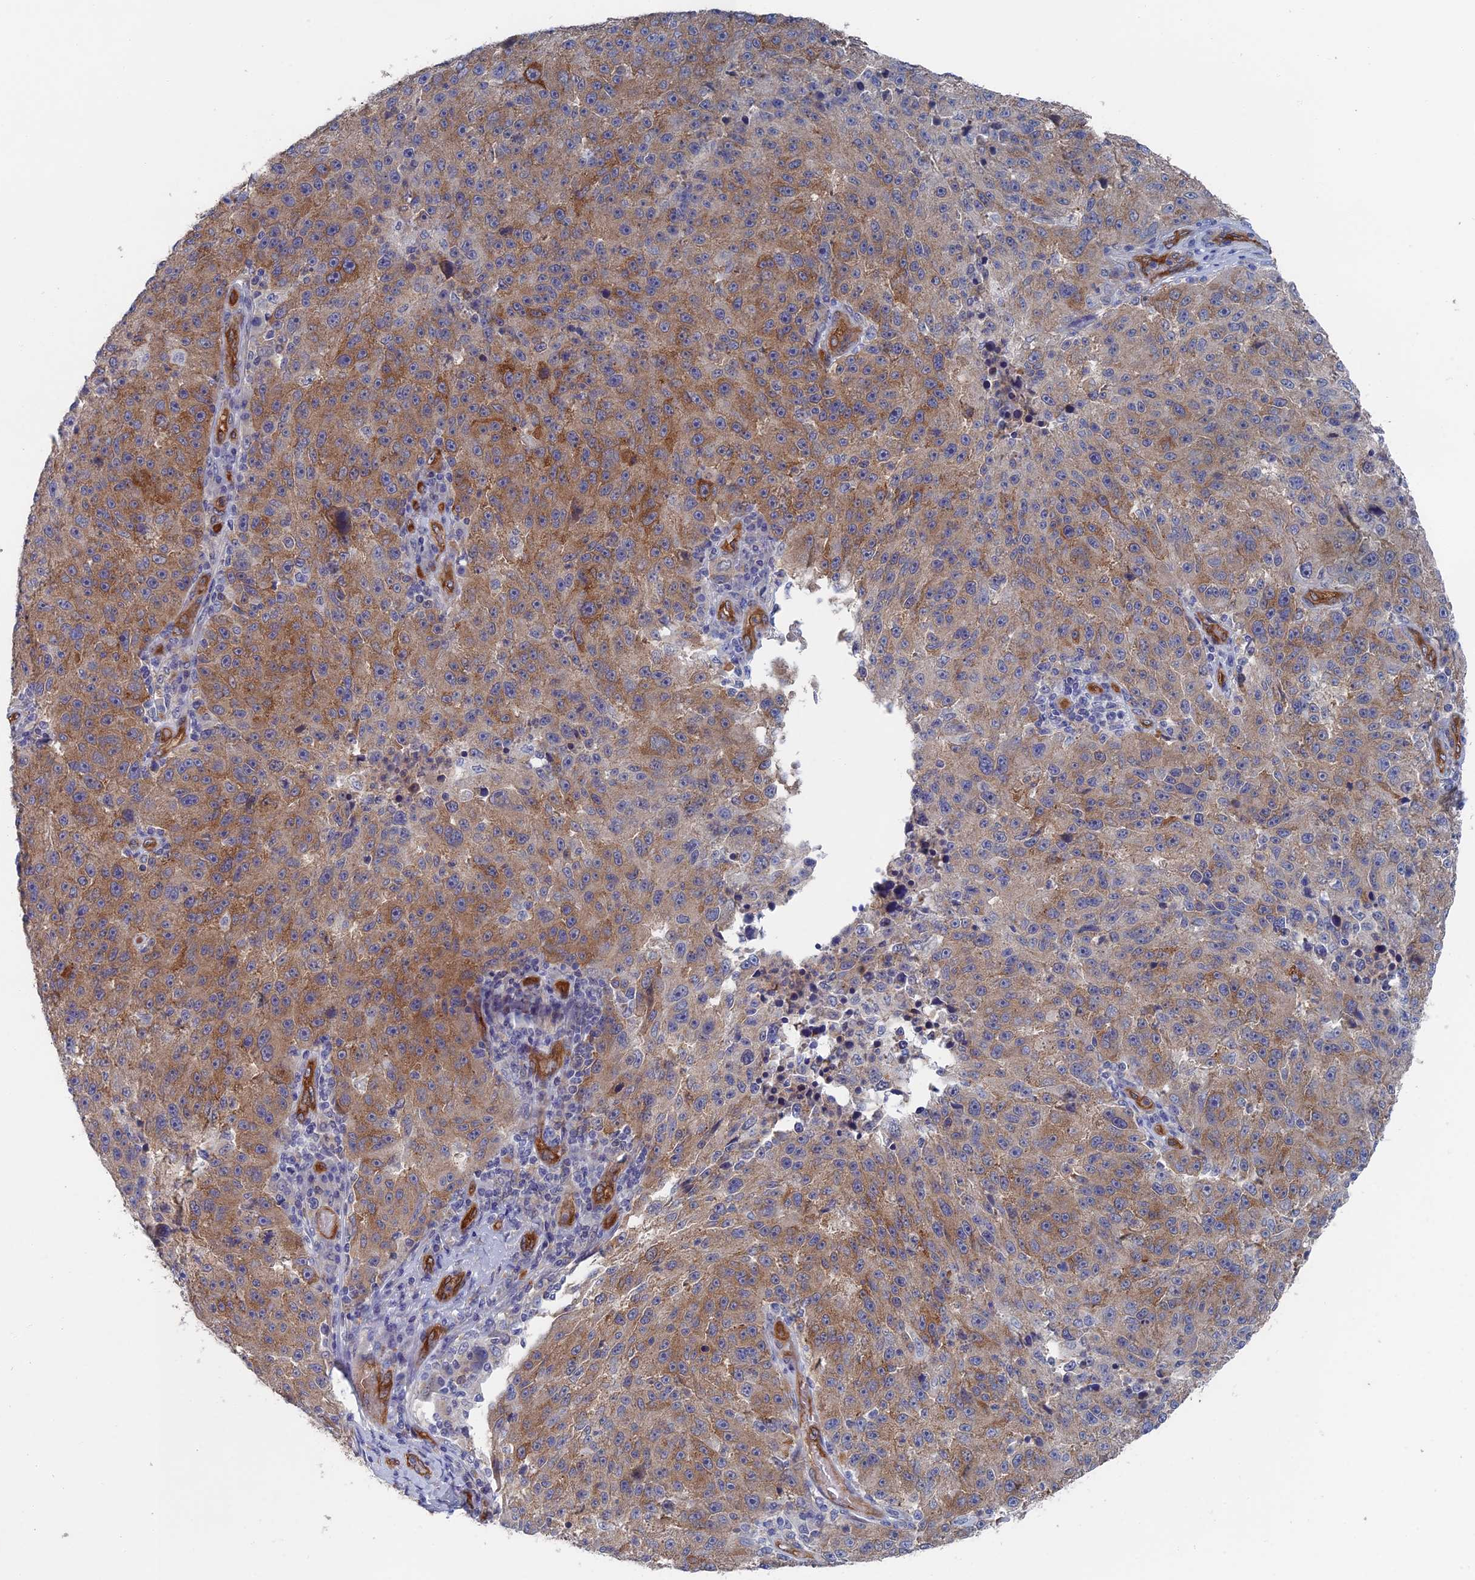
{"staining": {"intensity": "moderate", "quantity": ">75%", "location": "cytoplasmic/membranous"}, "tissue": "melanoma", "cell_type": "Tumor cells", "image_type": "cancer", "snomed": [{"axis": "morphology", "description": "Malignant melanoma, NOS"}, {"axis": "topography", "description": "Skin"}], "caption": "Melanoma stained for a protein (brown) exhibits moderate cytoplasmic/membranous positive positivity in approximately >75% of tumor cells.", "gene": "ARAP3", "patient": {"sex": "male", "age": 53}}